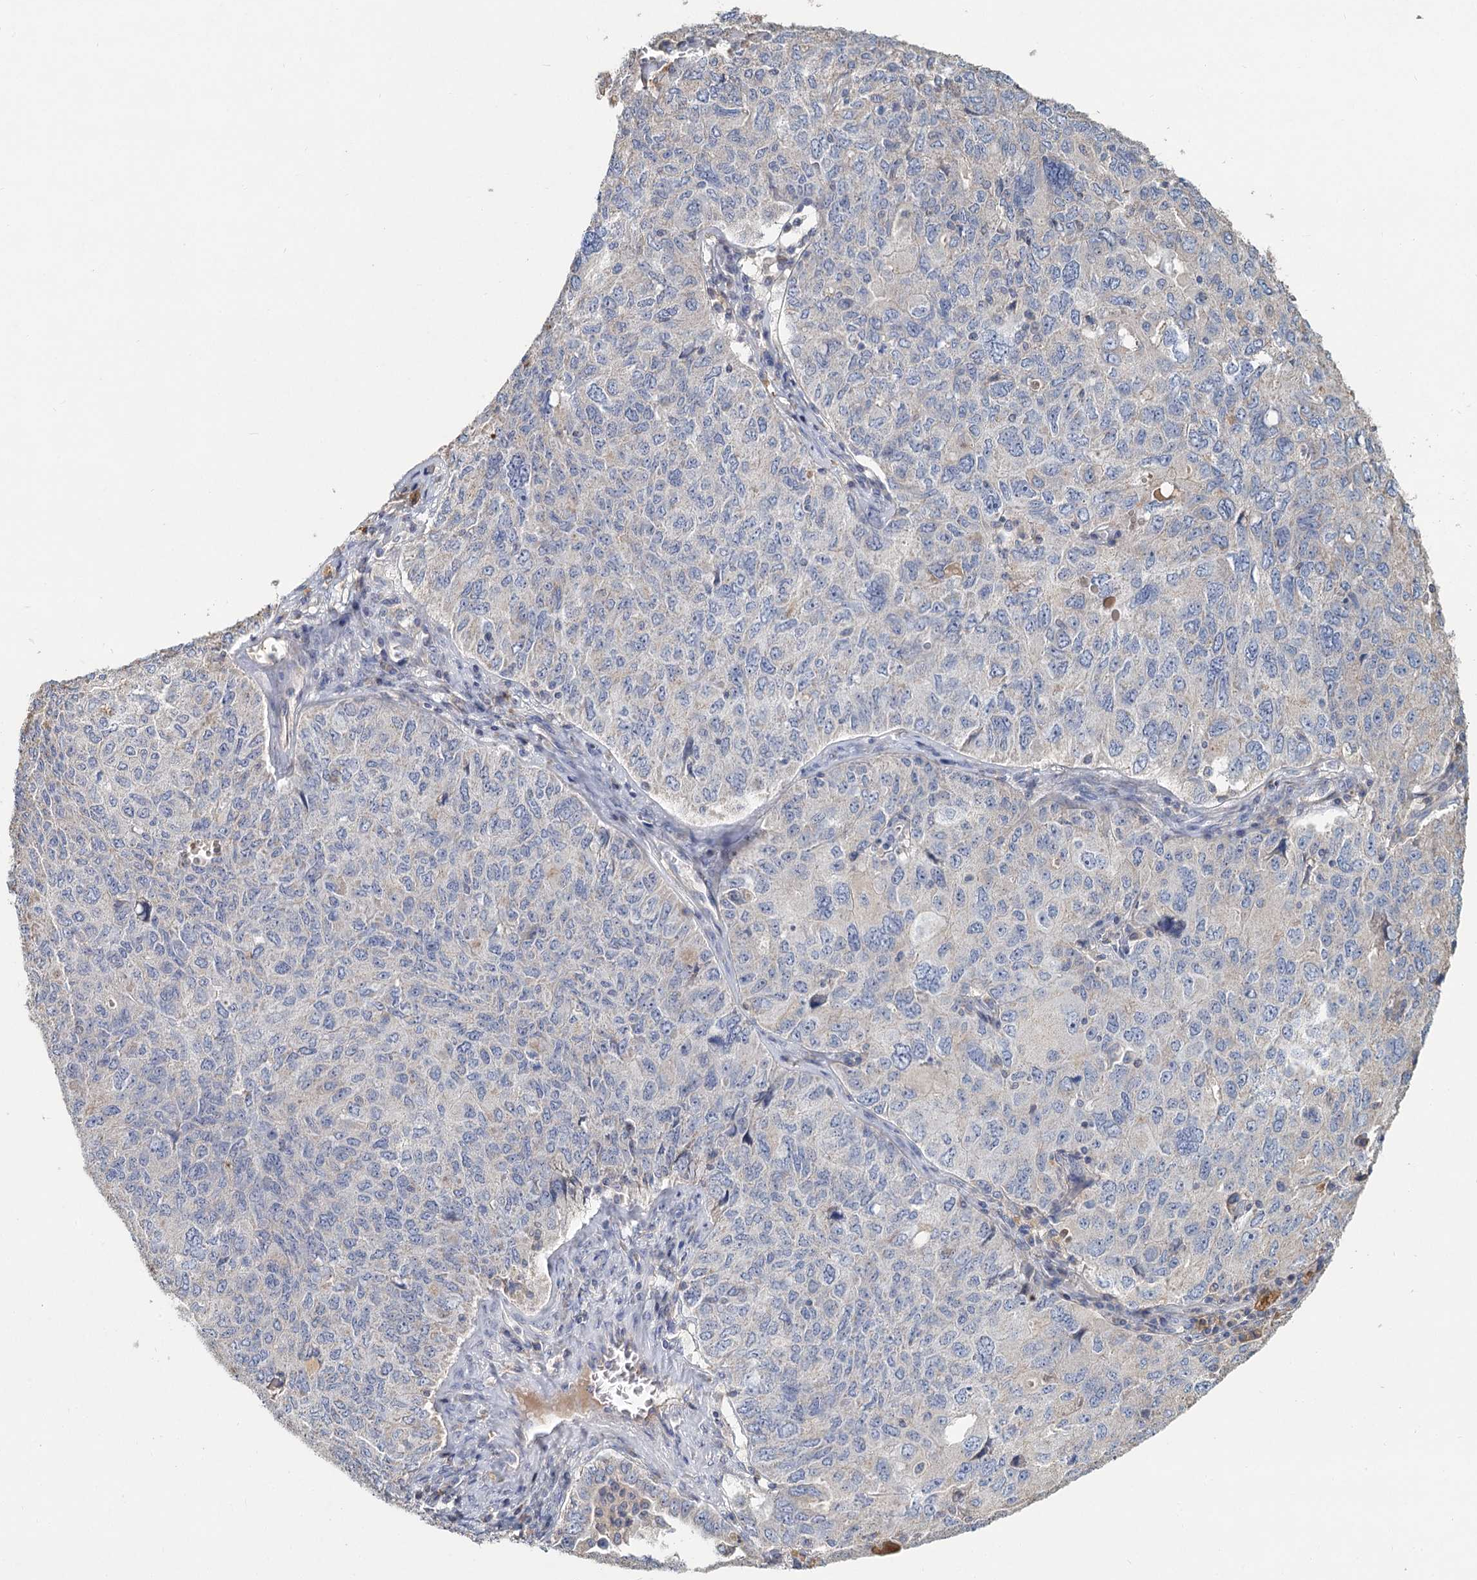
{"staining": {"intensity": "negative", "quantity": "none", "location": "none"}, "tissue": "ovarian cancer", "cell_type": "Tumor cells", "image_type": "cancer", "snomed": [{"axis": "morphology", "description": "Carcinoma, endometroid"}, {"axis": "topography", "description": "Ovary"}], "caption": "The photomicrograph demonstrates no staining of tumor cells in ovarian endometroid carcinoma.", "gene": "HES2", "patient": {"sex": "female", "age": 62}}